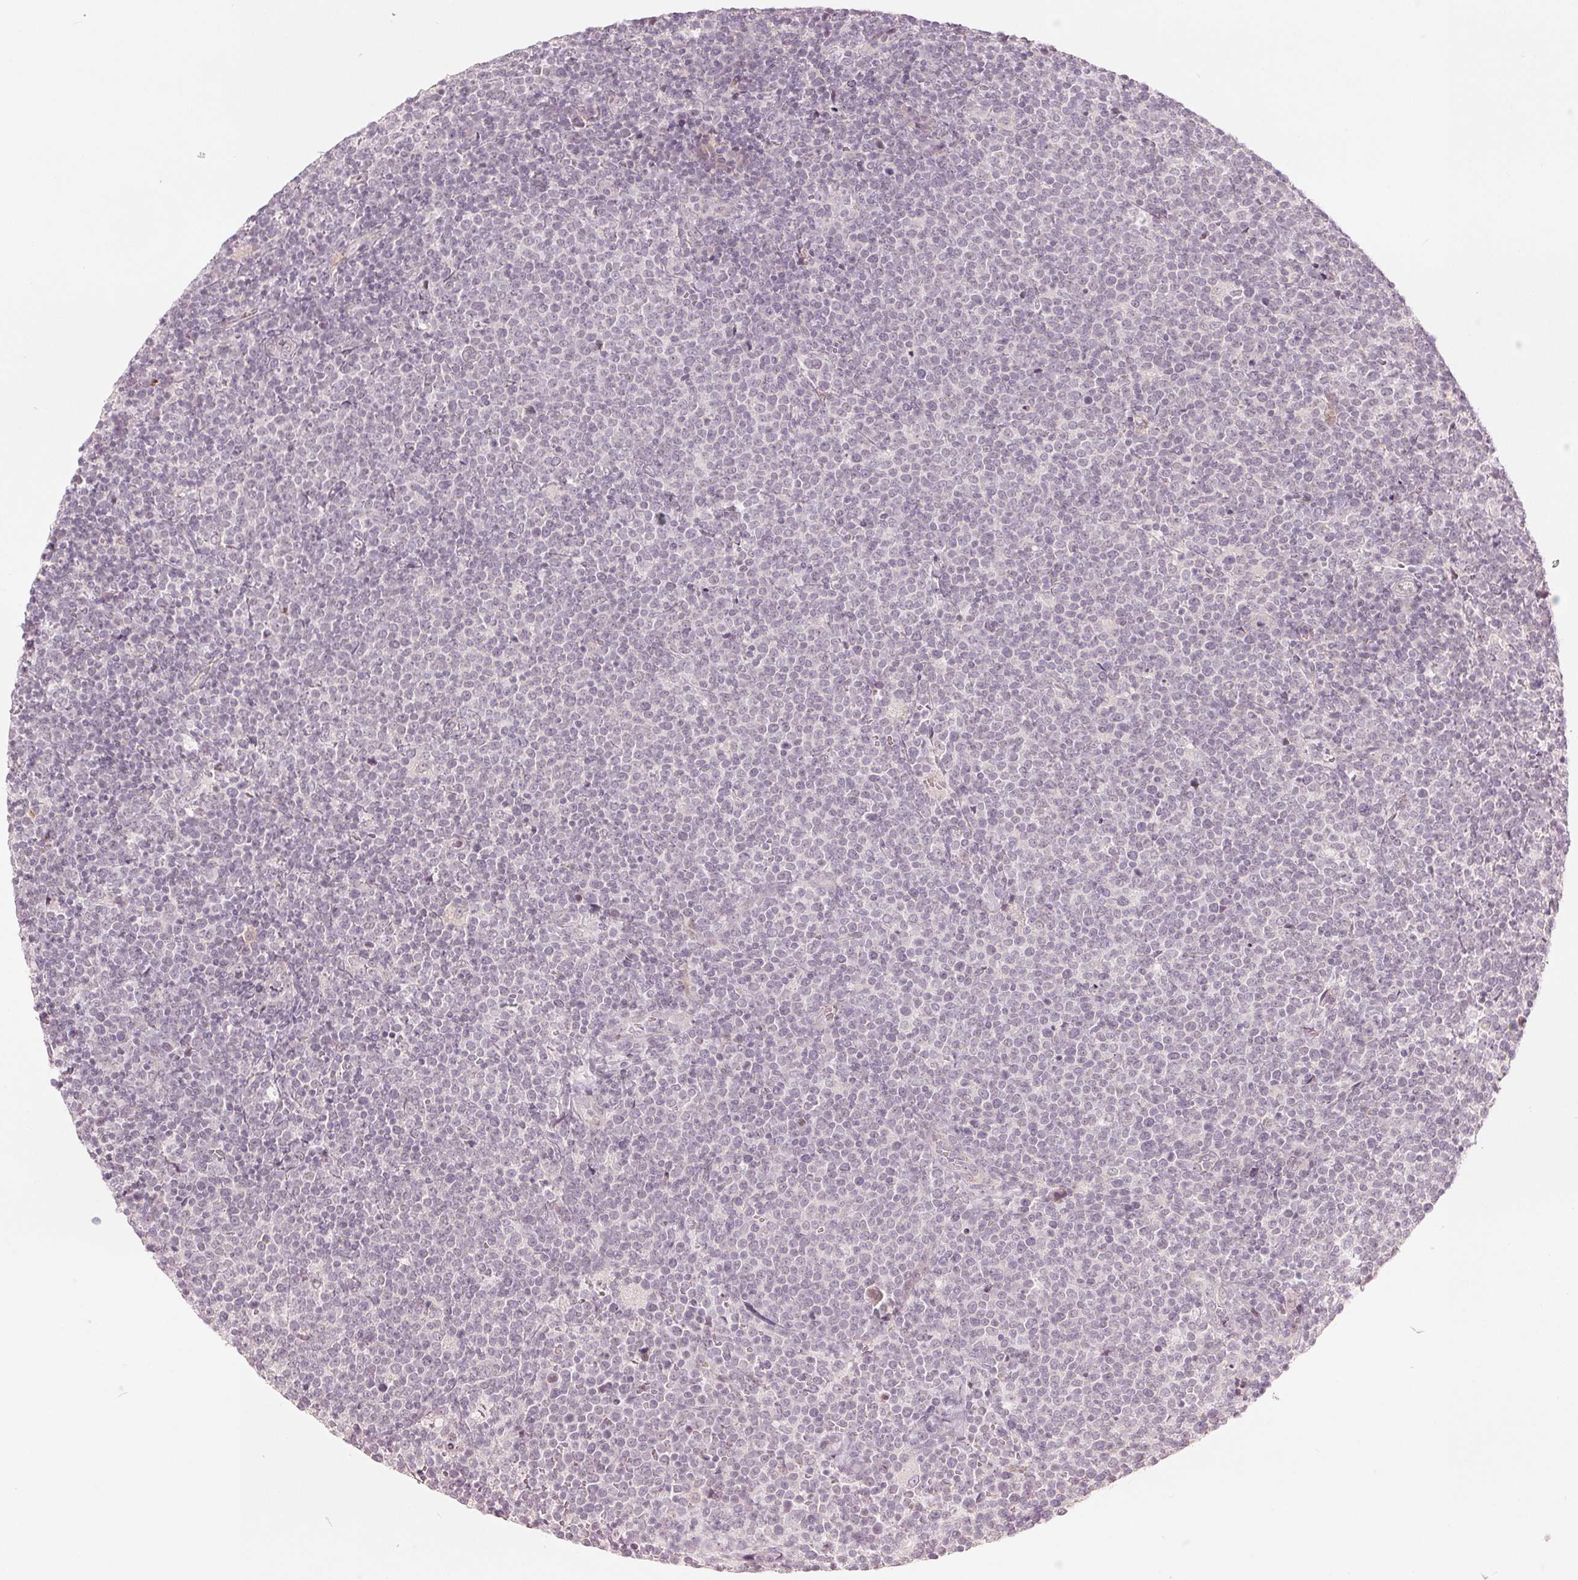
{"staining": {"intensity": "negative", "quantity": "none", "location": "none"}, "tissue": "lymphoma", "cell_type": "Tumor cells", "image_type": "cancer", "snomed": [{"axis": "morphology", "description": "Malignant lymphoma, non-Hodgkin's type, High grade"}, {"axis": "topography", "description": "Lymph node"}], "caption": "Lymphoma was stained to show a protein in brown. There is no significant staining in tumor cells.", "gene": "TMED6", "patient": {"sex": "male", "age": 61}}